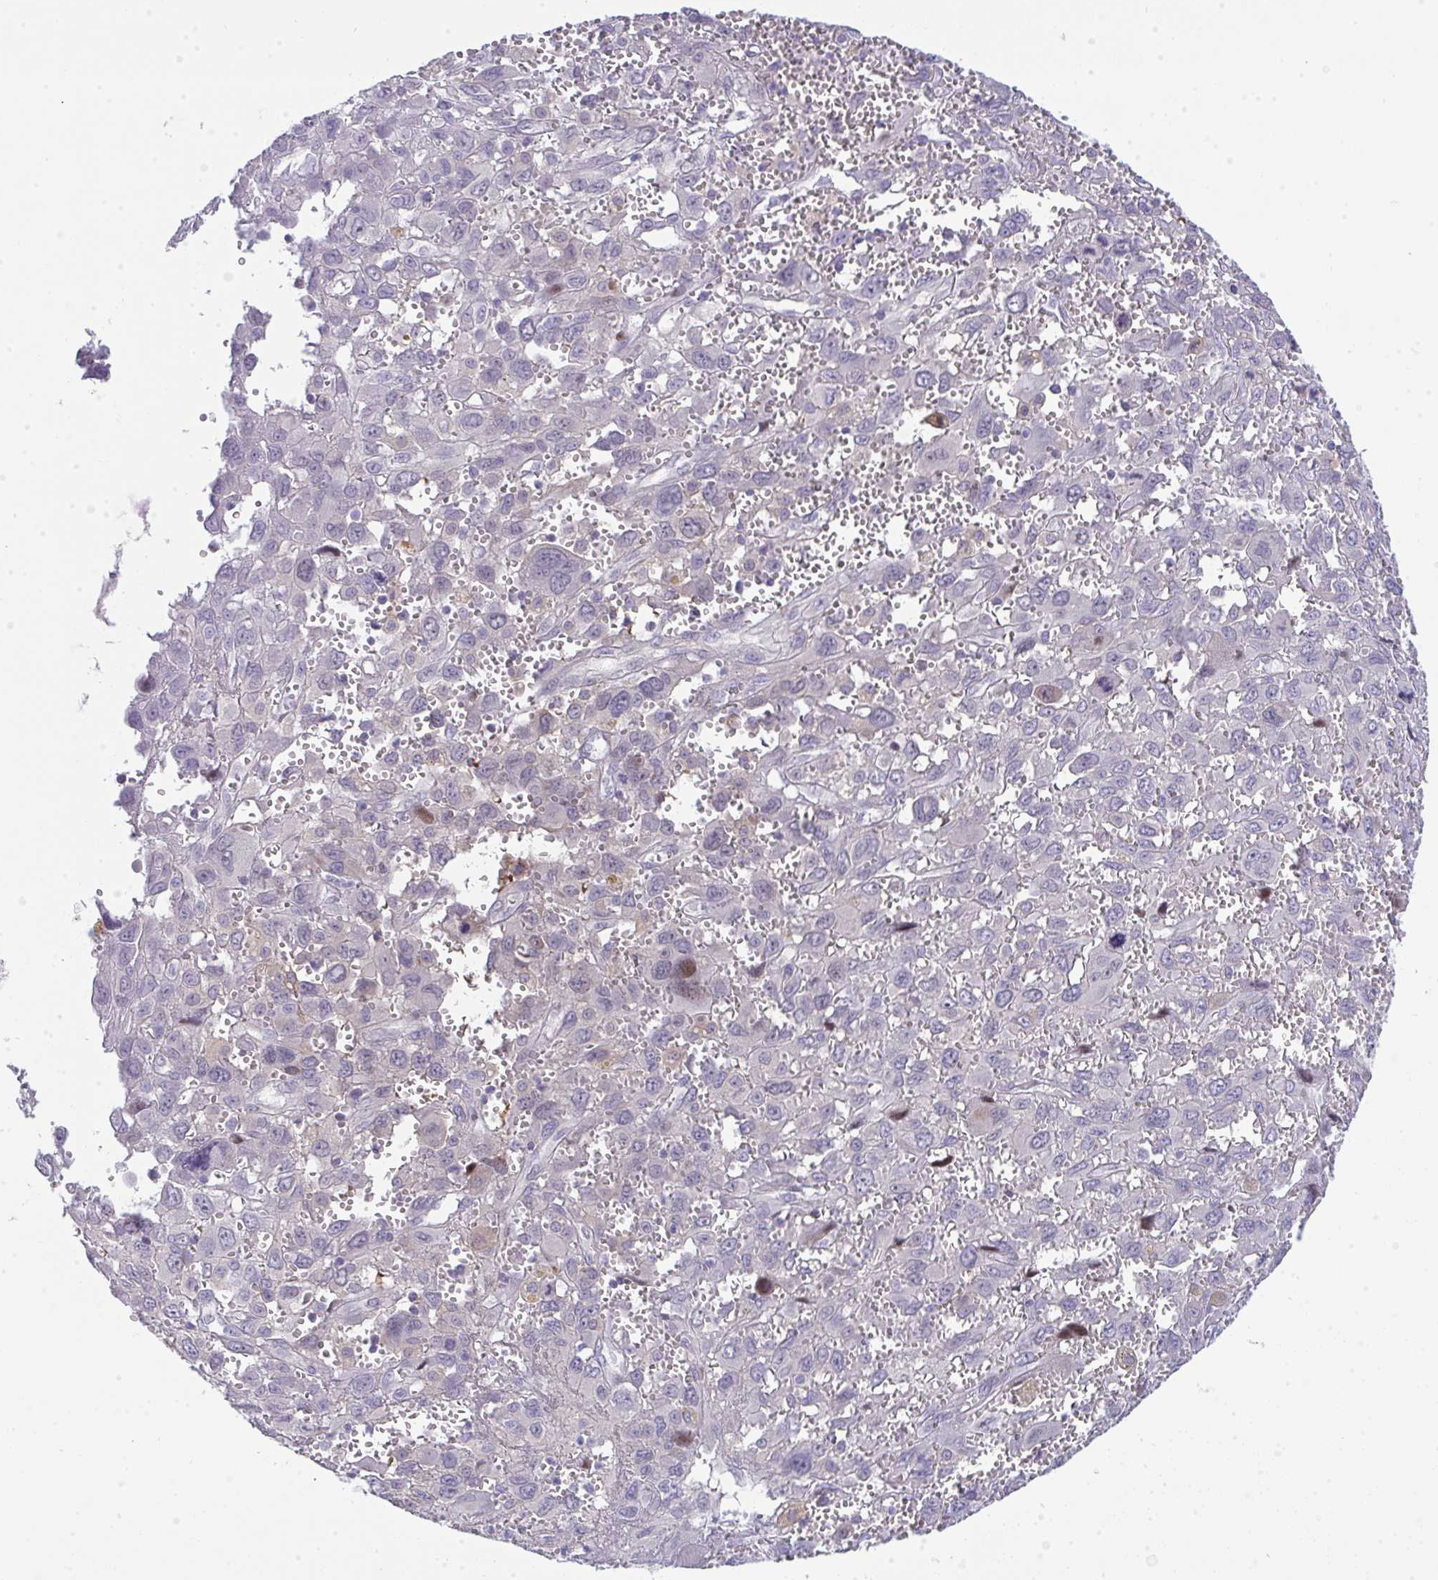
{"staining": {"intensity": "moderate", "quantity": "<25%", "location": "nuclear"}, "tissue": "pancreatic cancer", "cell_type": "Tumor cells", "image_type": "cancer", "snomed": [{"axis": "morphology", "description": "Adenocarcinoma, NOS"}, {"axis": "topography", "description": "Pancreas"}], "caption": "This is an image of immunohistochemistry (IHC) staining of adenocarcinoma (pancreatic), which shows moderate positivity in the nuclear of tumor cells.", "gene": "GALNT16", "patient": {"sex": "female", "age": 47}}